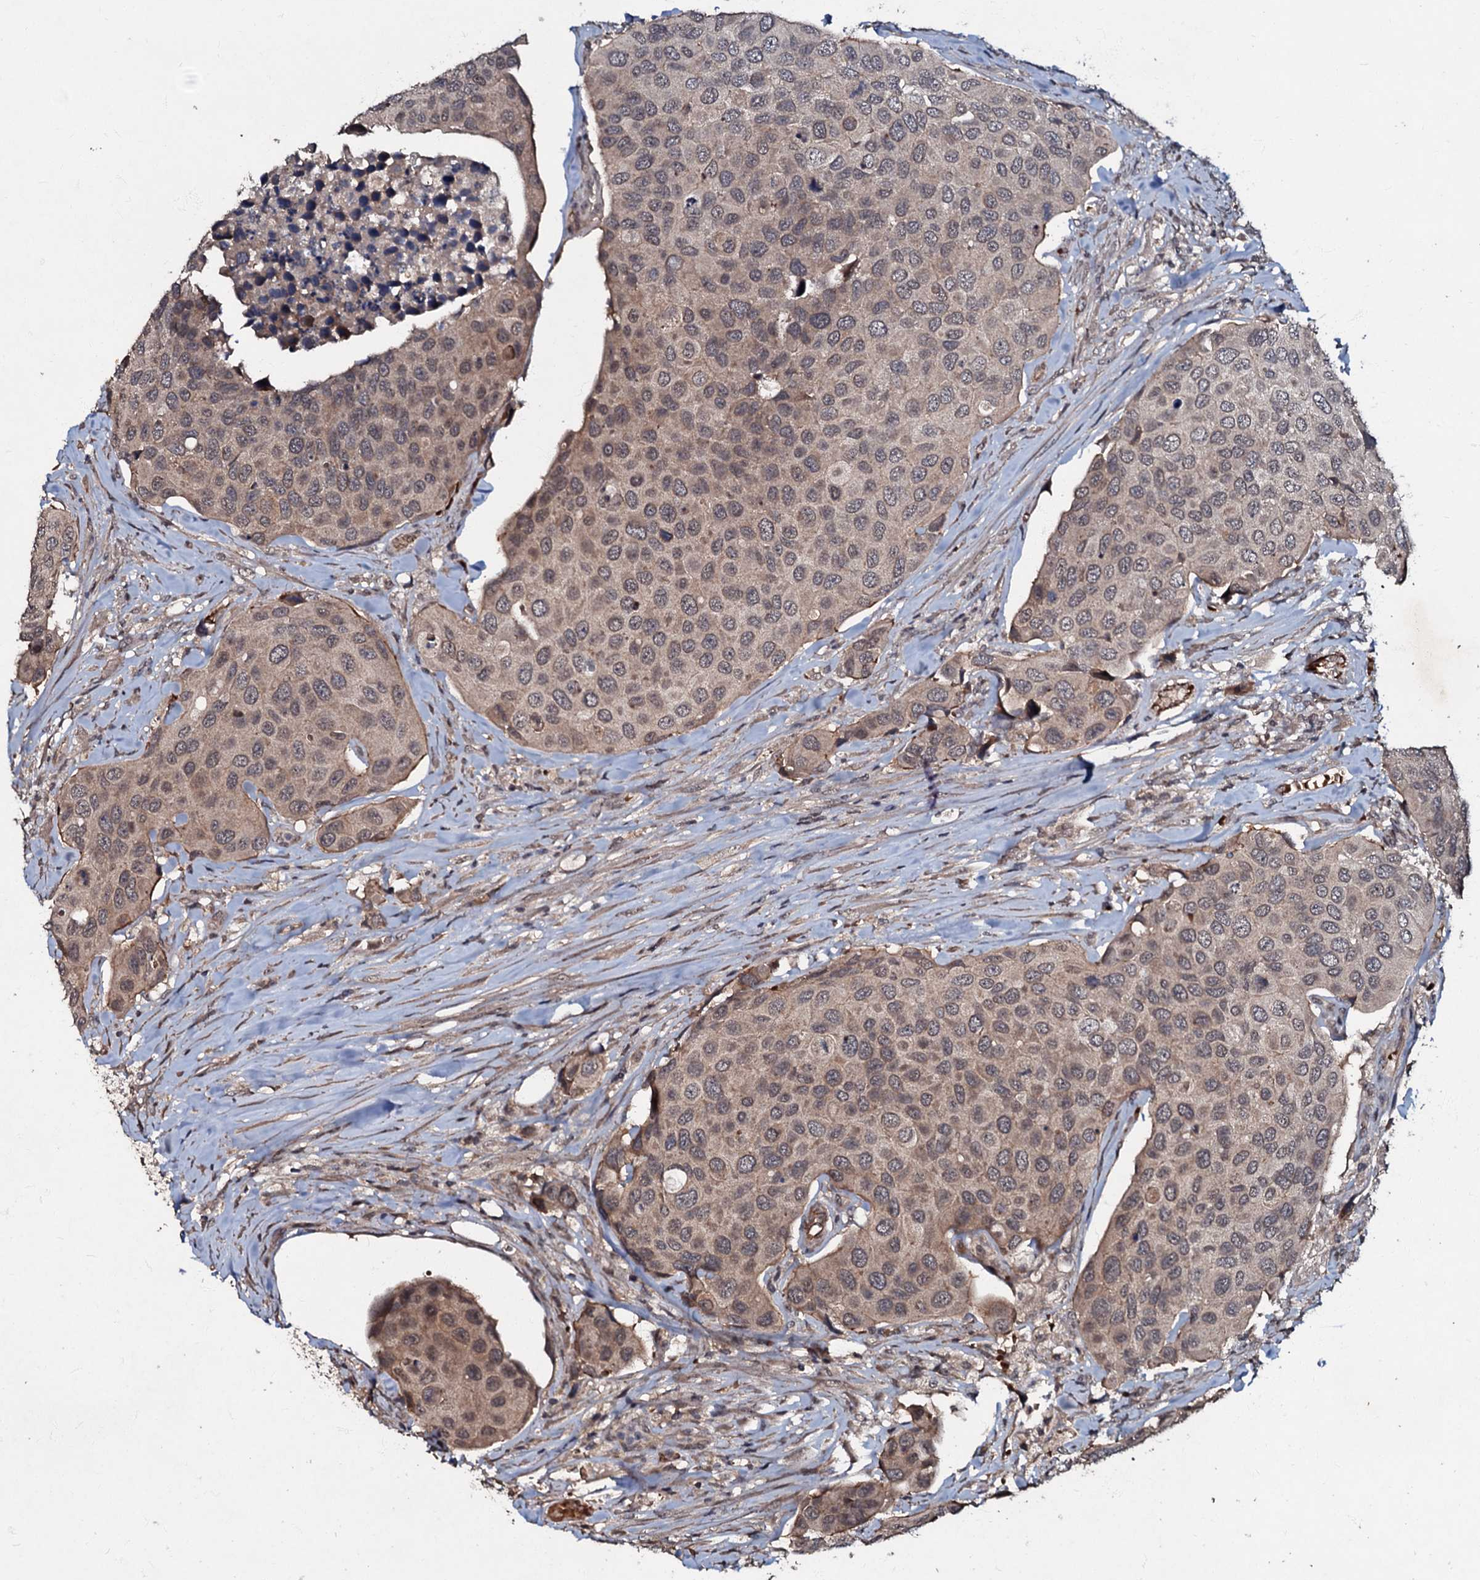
{"staining": {"intensity": "weak", "quantity": "25%-75%", "location": "cytoplasmic/membranous"}, "tissue": "urothelial cancer", "cell_type": "Tumor cells", "image_type": "cancer", "snomed": [{"axis": "morphology", "description": "Urothelial carcinoma, High grade"}, {"axis": "topography", "description": "Urinary bladder"}], "caption": "Brown immunohistochemical staining in human urothelial carcinoma (high-grade) reveals weak cytoplasmic/membranous expression in approximately 25%-75% of tumor cells.", "gene": "MANSC4", "patient": {"sex": "male", "age": 74}}